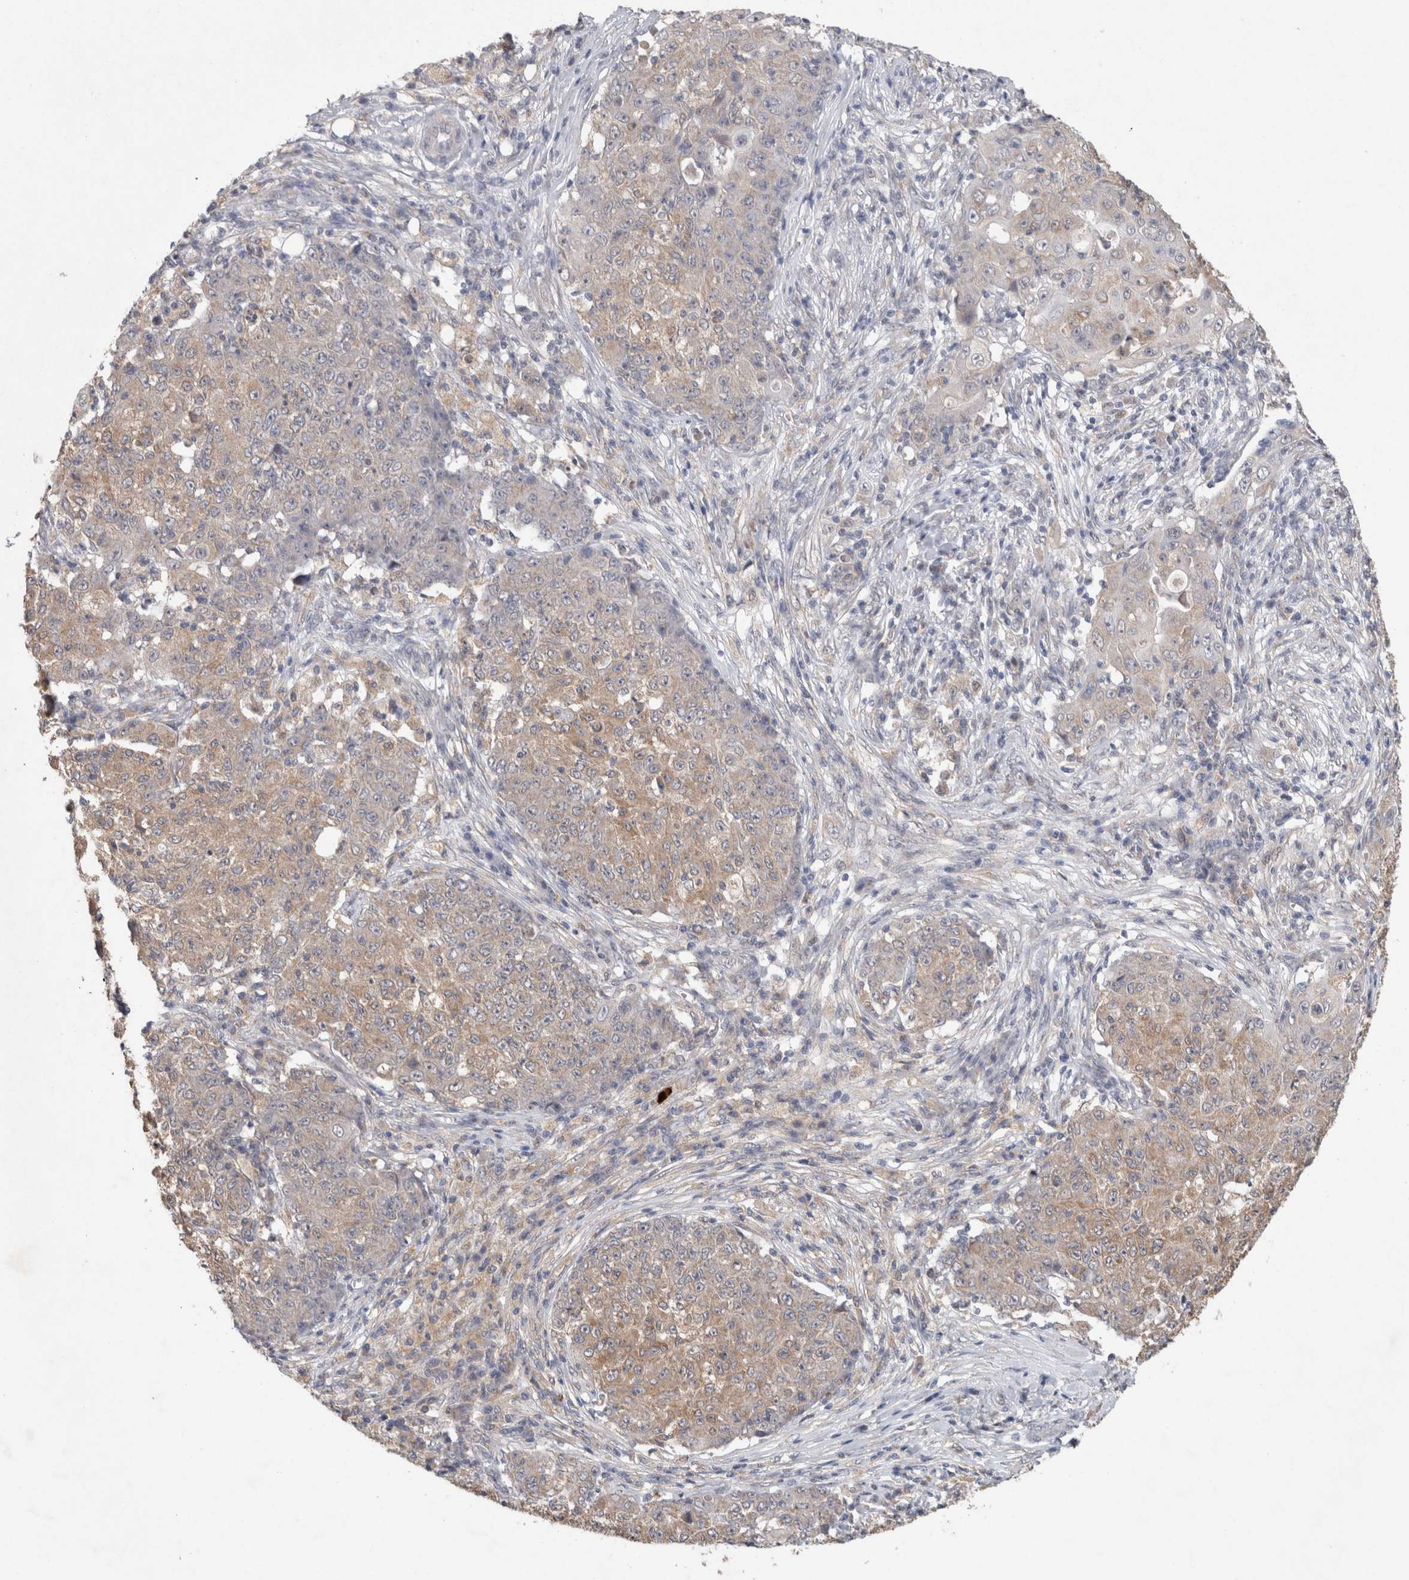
{"staining": {"intensity": "moderate", "quantity": "25%-75%", "location": "cytoplasmic/membranous"}, "tissue": "ovarian cancer", "cell_type": "Tumor cells", "image_type": "cancer", "snomed": [{"axis": "morphology", "description": "Carcinoma, endometroid"}, {"axis": "topography", "description": "Ovary"}], "caption": "Tumor cells reveal medium levels of moderate cytoplasmic/membranous staining in approximately 25%-75% of cells in human endometroid carcinoma (ovarian). The protein of interest is shown in brown color, while the nuclei are stained blue.", "gene": "RAB14", "patient": {"sex": "female", "age": 42}}